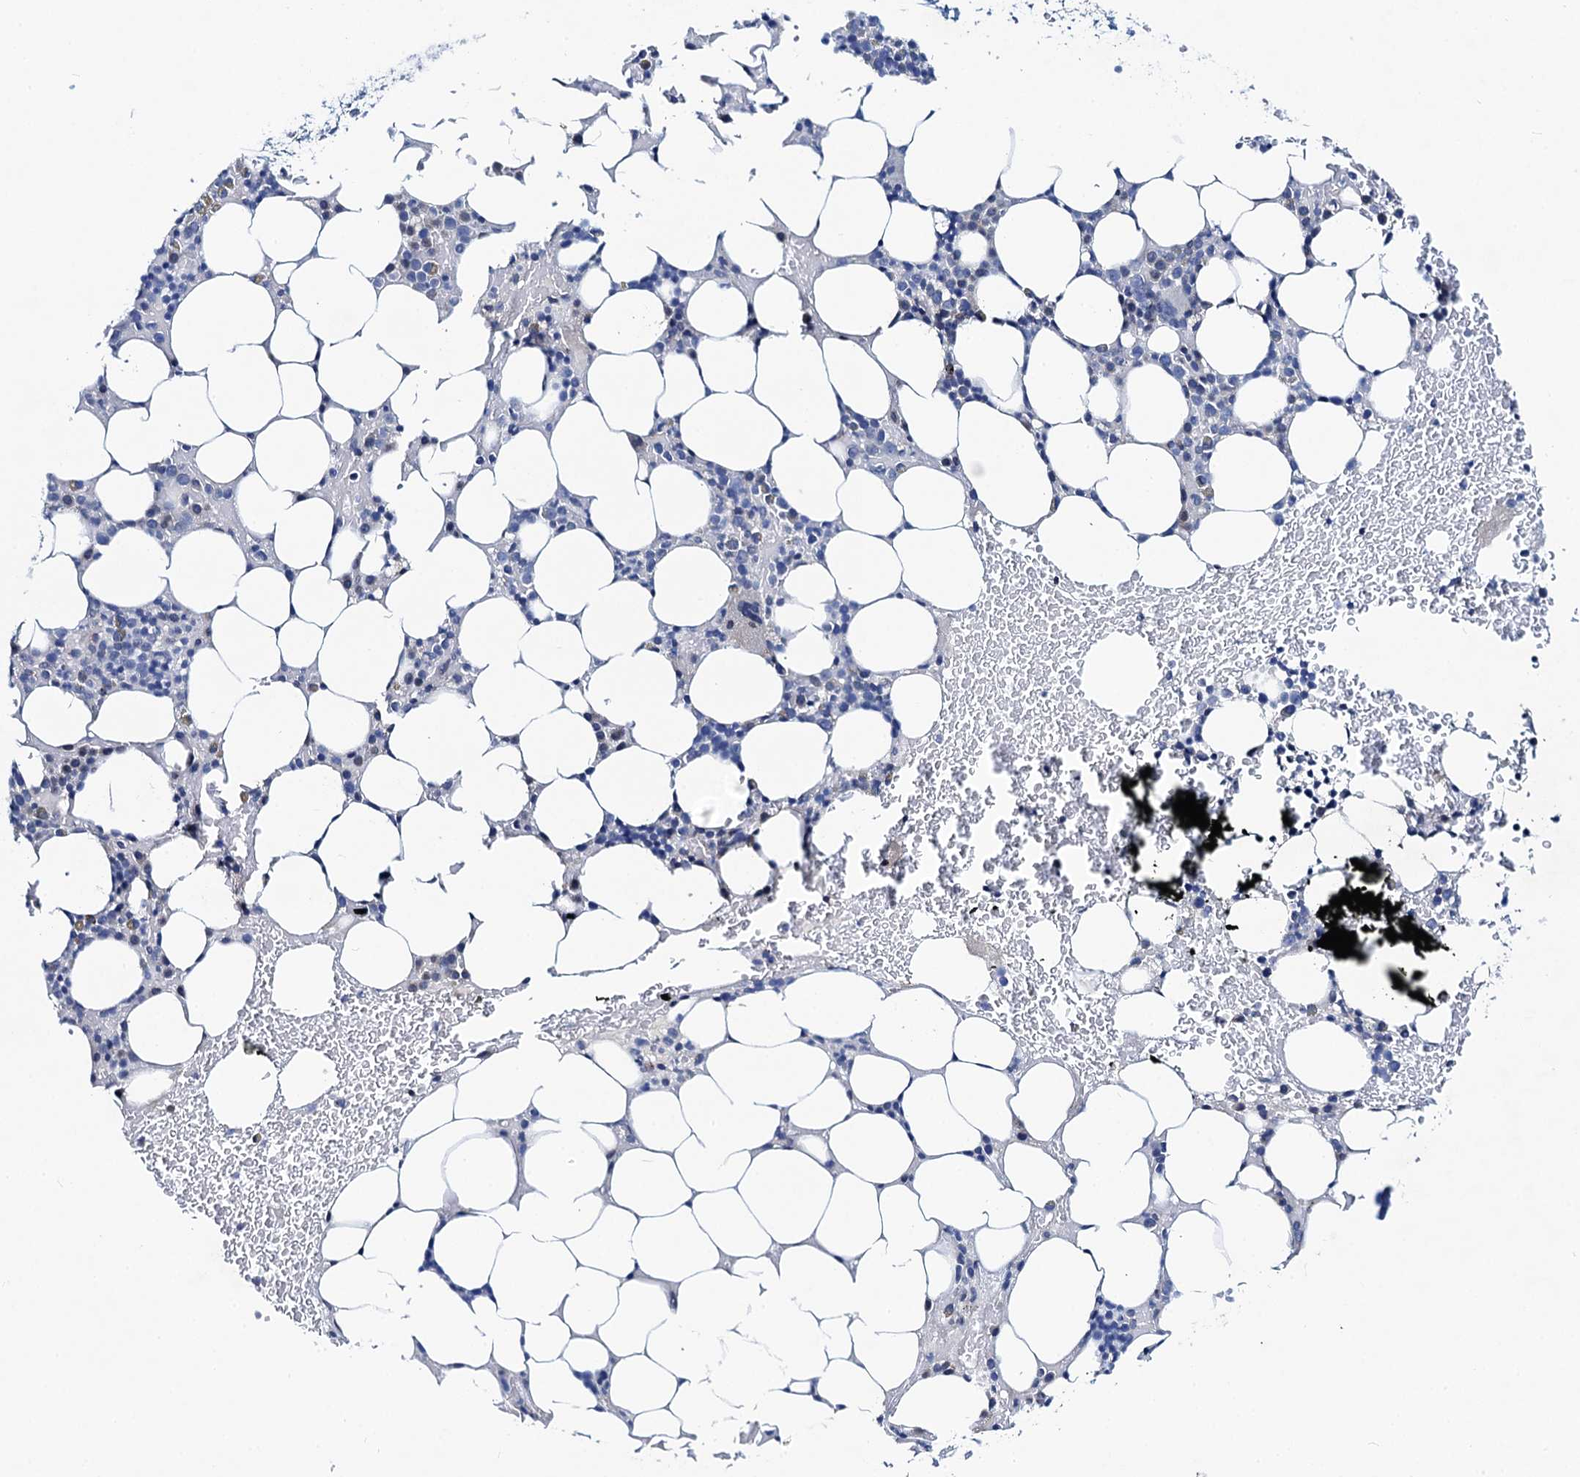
{"staining": {"intensity": "negative", "quantity": "none", "location": "none"}, "tissue": "bone marrow", "cell_type": "Hematopoietic cells", "image_type": "normal", "snomed": [{"axis": "morphology", "description": "Normal tissue, NOS"}, {"axis": "topography", "description": "Bone marrow"}], "caption": "An IHC image of normal bone marrow is shown. There is no staining in hematopoietic cells of bone marrow.", "gene": "TOX3", "patient": {"sex": "male", "age": 78}}